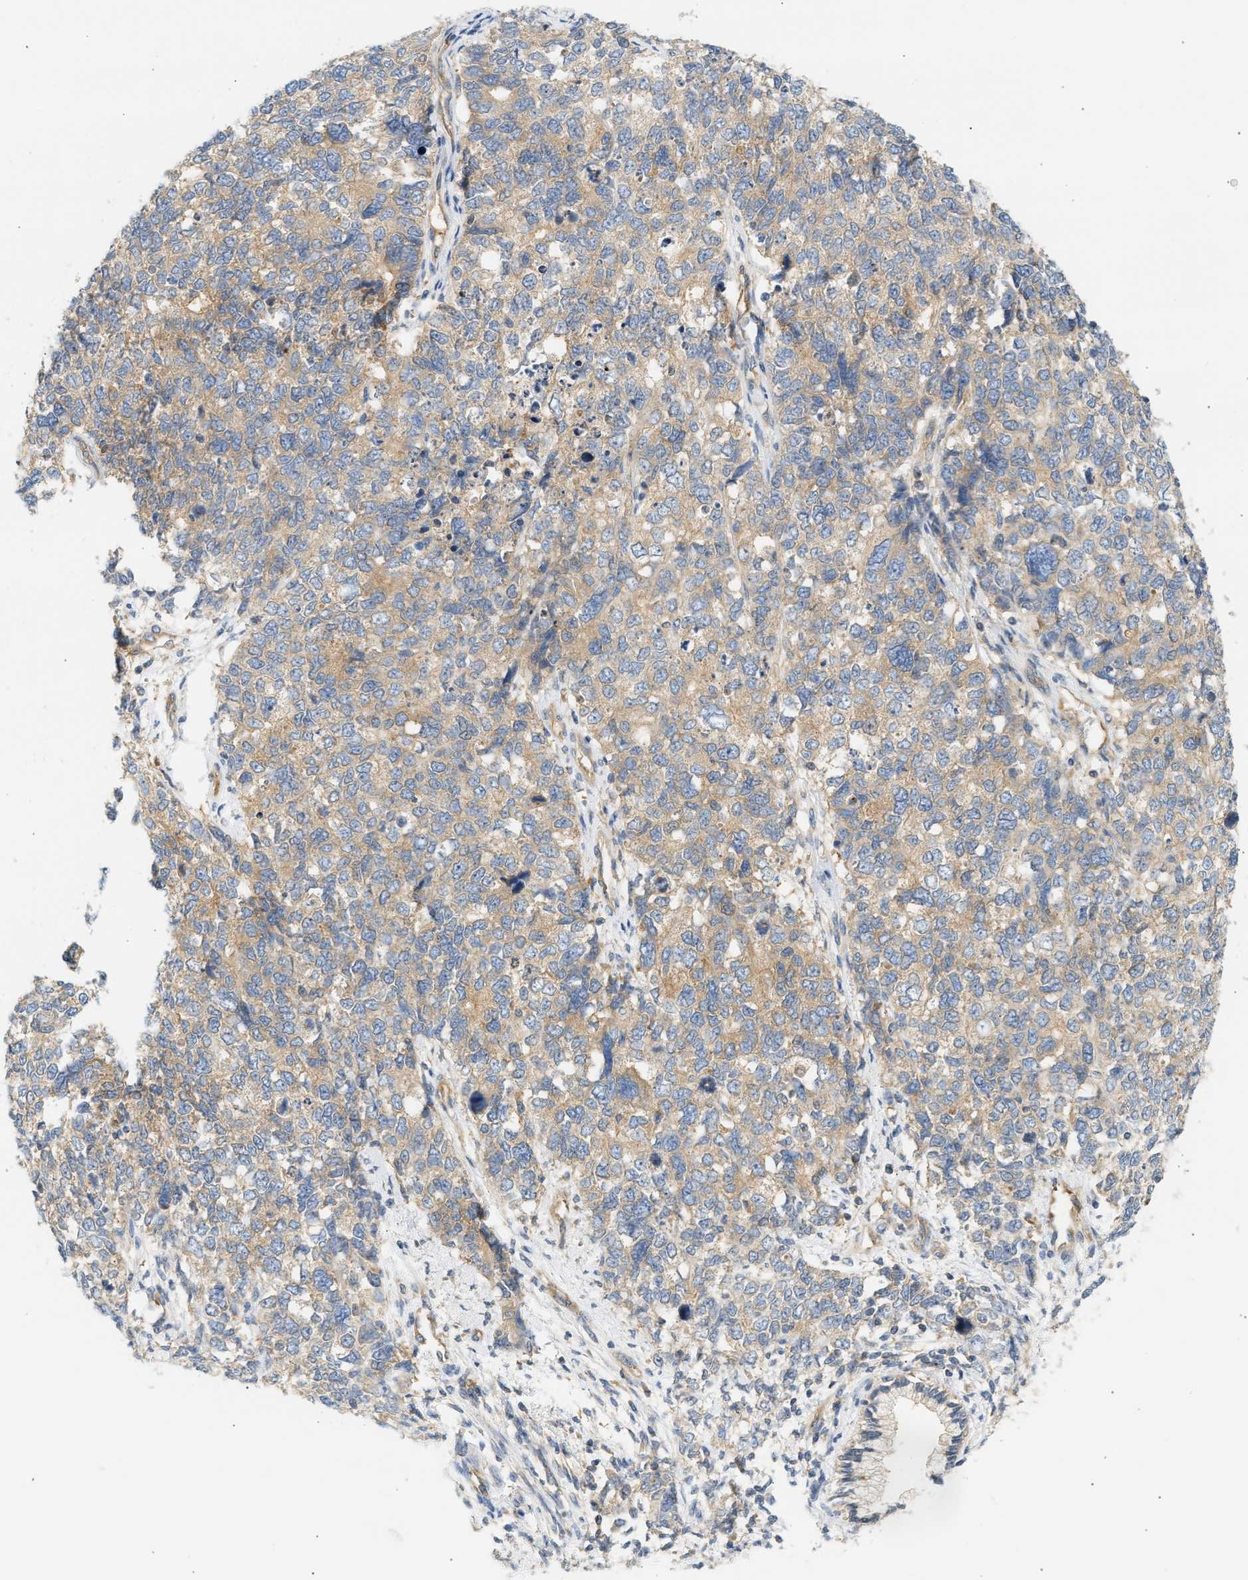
{"staining": {"intensity": "weak", "quantity": ">75%", "location": "cytoplasmic/membranous"}, "tissue": "cervical cancer", "cell_type": "Tumor cells", "image_type": "cancer", "snomed": [{"axis": "morphology", "description": "Squamous cell carcinoma, NOS"}, {"axis": "topography", "description": "Cervix"}], "caption": "The image reveals a brown stain indicating the presence of a protein in the cytoplasmic/membranous of tumor cells in cervical squamous cell carcinoma. (DAB (3,3'-diaminobenzidine) IHC, brown staining for protein, blue staining for nuclei).", "gene": "PAFAH1B1", "patient": {"sex": "female", "age": 63}}